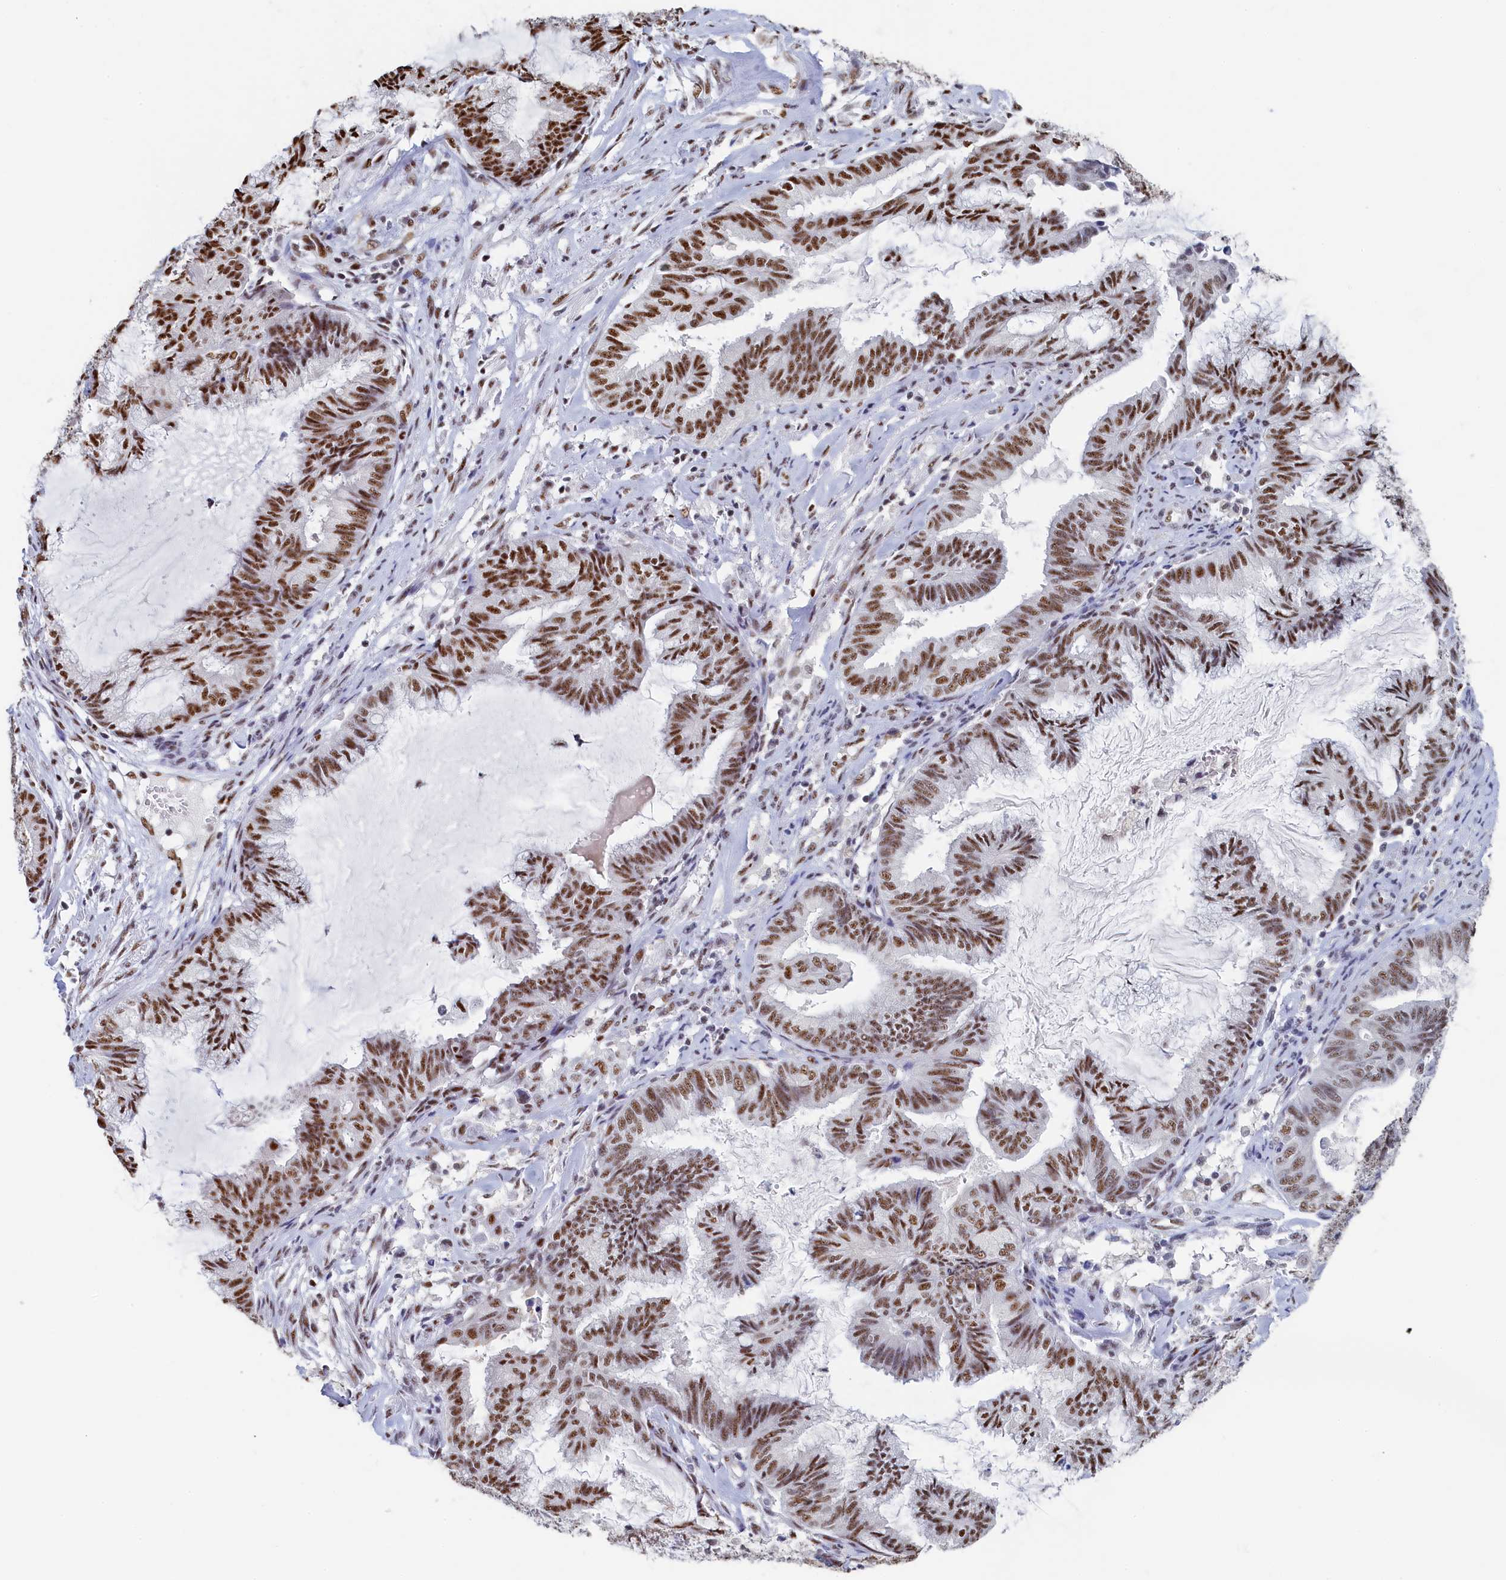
{"staining": {"intensity": "strong", "quantity": ">75%", "location": "nuclear"}, "tissue": "endometrial cancer", "cell_type": "Tumor cells", "image_type": "cancer", "snomed": [{"axis": "morphology", "description": "Adenocarcinoma, NOS"}, {"axis": "topography", "description": "Endometrium"}], "caption": "Strong nuclear protein positivity is appreciated in approximately >75% of tumor cells in endometrial cancer (adenocarcinoma).", "gene": "MOSPD3", "patient": {"sex": "female", "age": 86}}